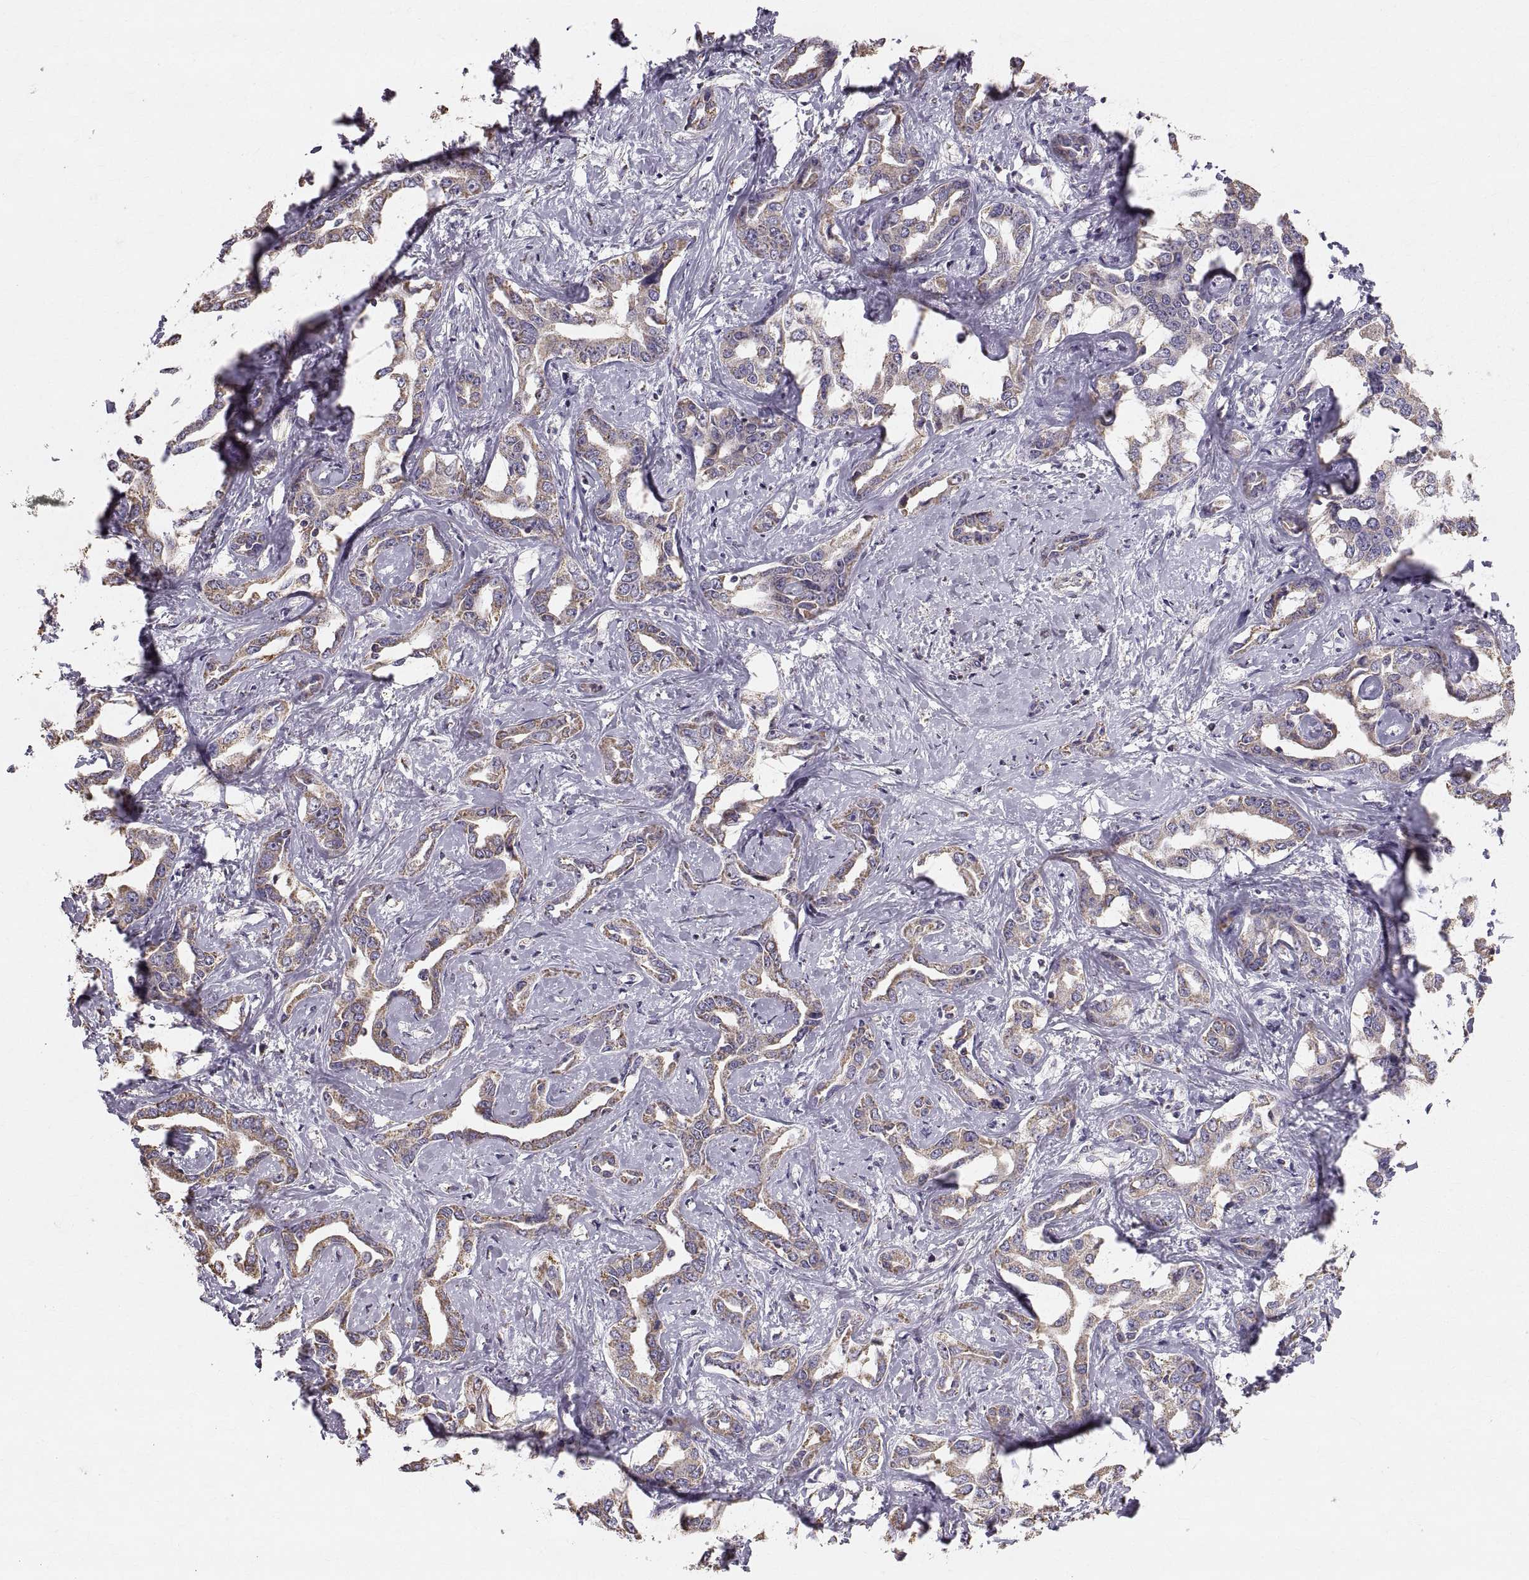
{"staining": {"intensity": "moderate", "quantity": ">75%", "location": "cytoplasmic/membranous"}, "tissue": "liver cancer", "cell_type": "Tumor cells", "image_type": "cancer", "snomed": [{"axis": "morphology", "description": "Cholangiocarcinoma"}, {"axis": "topography", "description": "Liver"}], "caption": "An IHC photomicrograph of neoplastic tissue is shown. Protein staining in brown highlights moderate cytoplasmic/membranous positivity in liver cholangiocarcinoma within tumor cells.", "gene": "STMND1", "patient": {"sex": "male", "age": 59}}